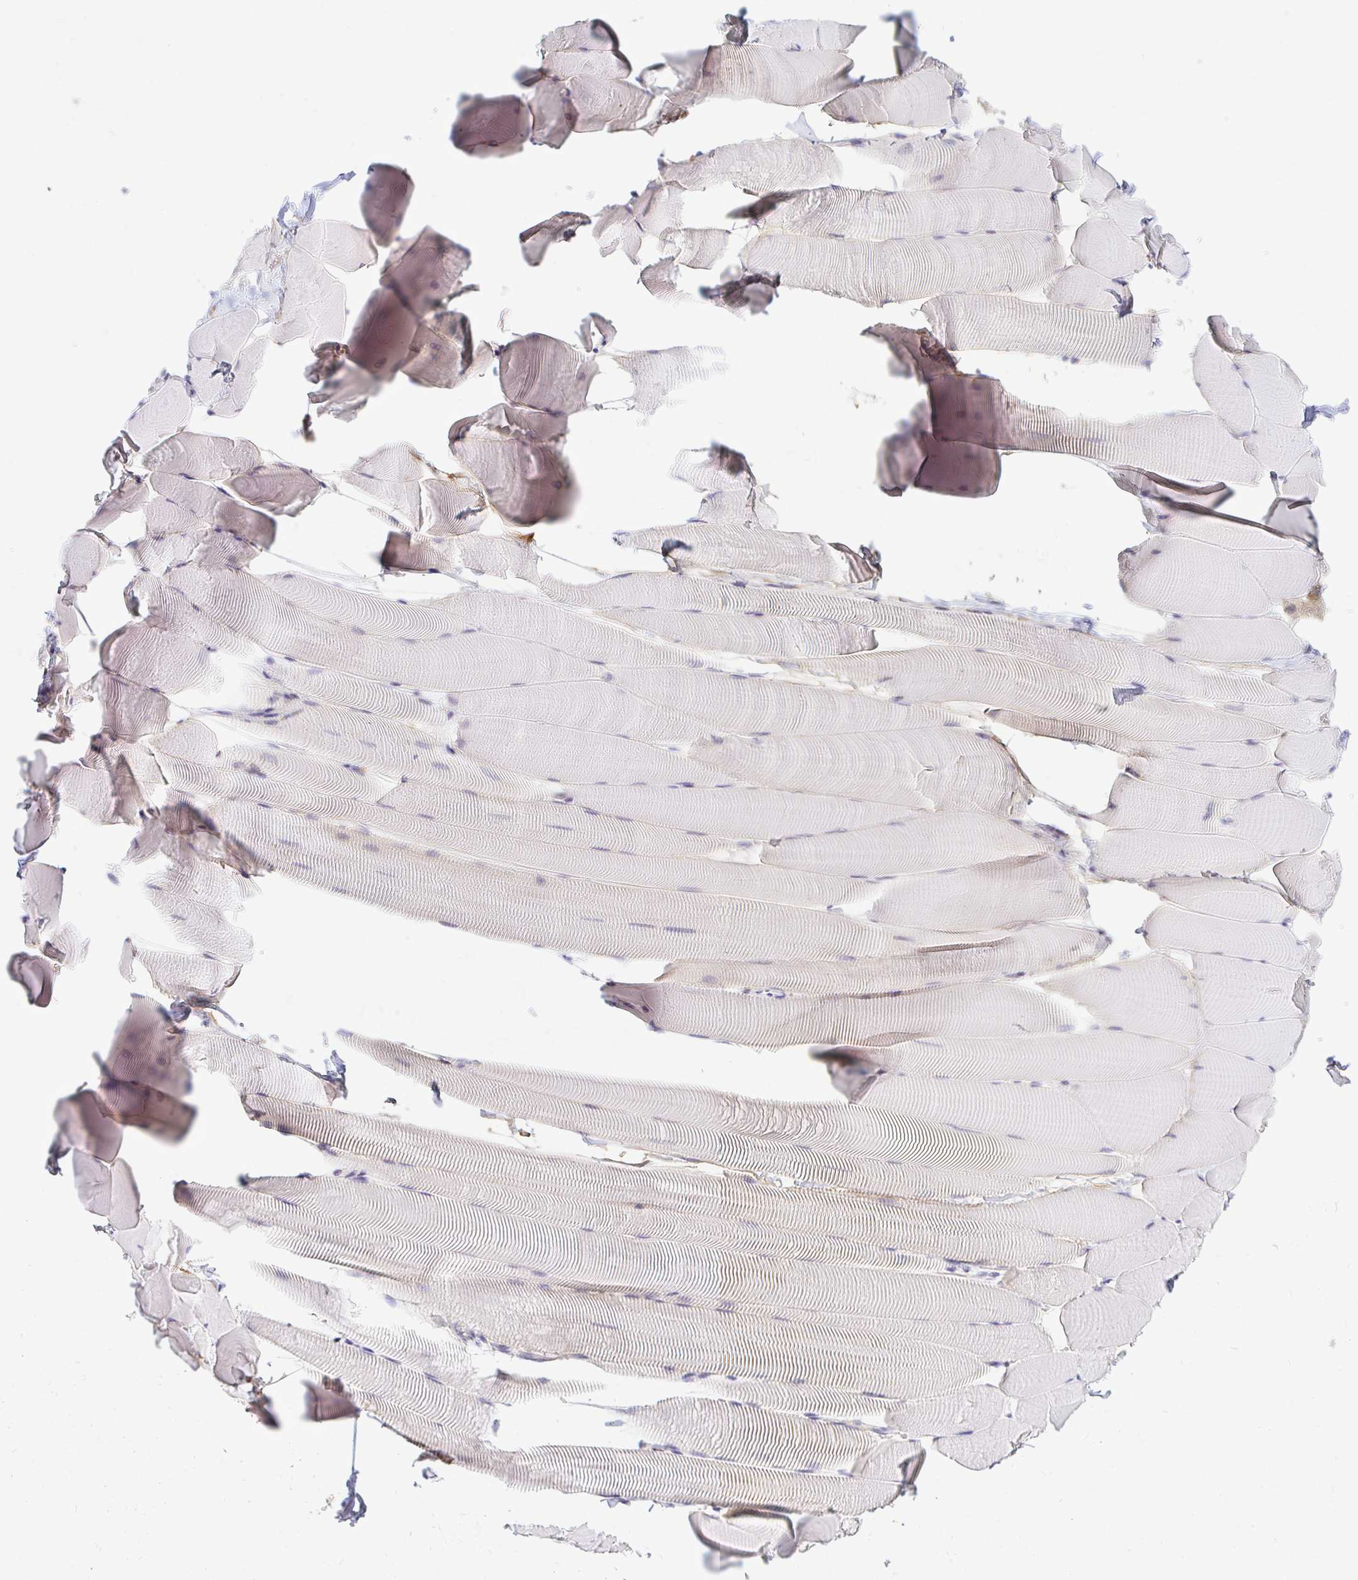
{"staining": {"intensity": "negative", "quantity": "none", "location": "none"}, "tissue": "skeletal muscle", "cell_type": "Myocytes", "image_type": "normal", "snomed": [{"axis": "morphology", "description": "Normal tissue, NOS"}, {"axis": "topography", "description": "Skeletal muscle"}], "caption": "Immunohistochemistry of normal human skeletal muscle displays no staining in myocytes.", "gene": "OR51D1", "patient": {"sex": "male", "age": 25}}